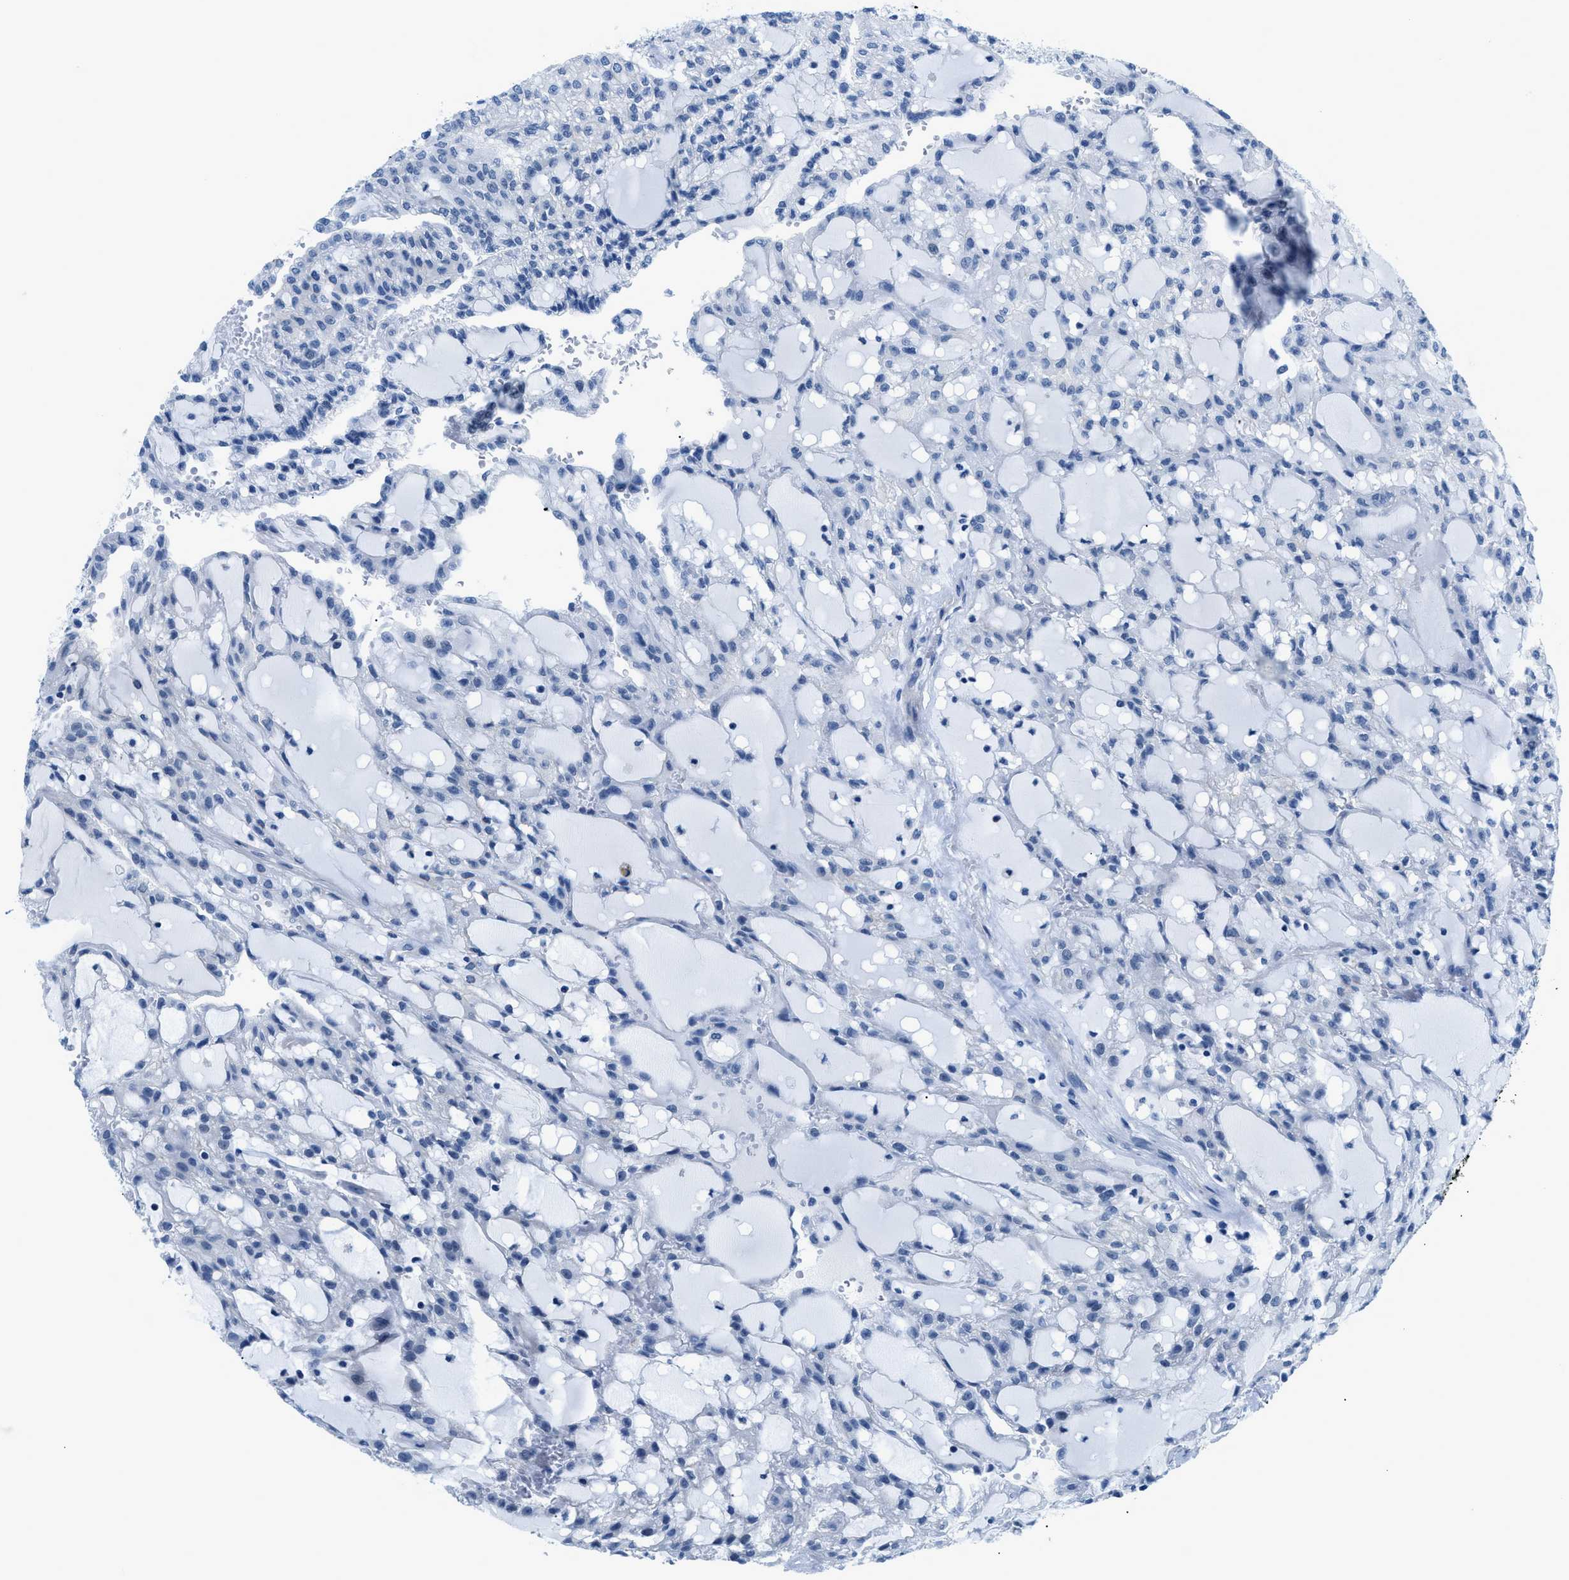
{"staining": {"intensity": "negative", "quantity": "none", "location": "none"}, "tissue": "renal cancer", "cell_type": "Tumor cells", "image_type": "cancer", "snomed": [{"axis": "morphology", "description": "Adenocarcinoma, NOS"}, {"axis": "topography", "description": "Kidney"}], "caption": "IHC micrograph of human renal cancer (adenocarcinoma) stained for a protein (brown), which displays no expression in tumor cells. (Brightfield microscopy of DAB immunohistochemistry (IHC) at high magnification).", "gene": "FDCSP", "patient": {"sex": "male", "age": 63}}